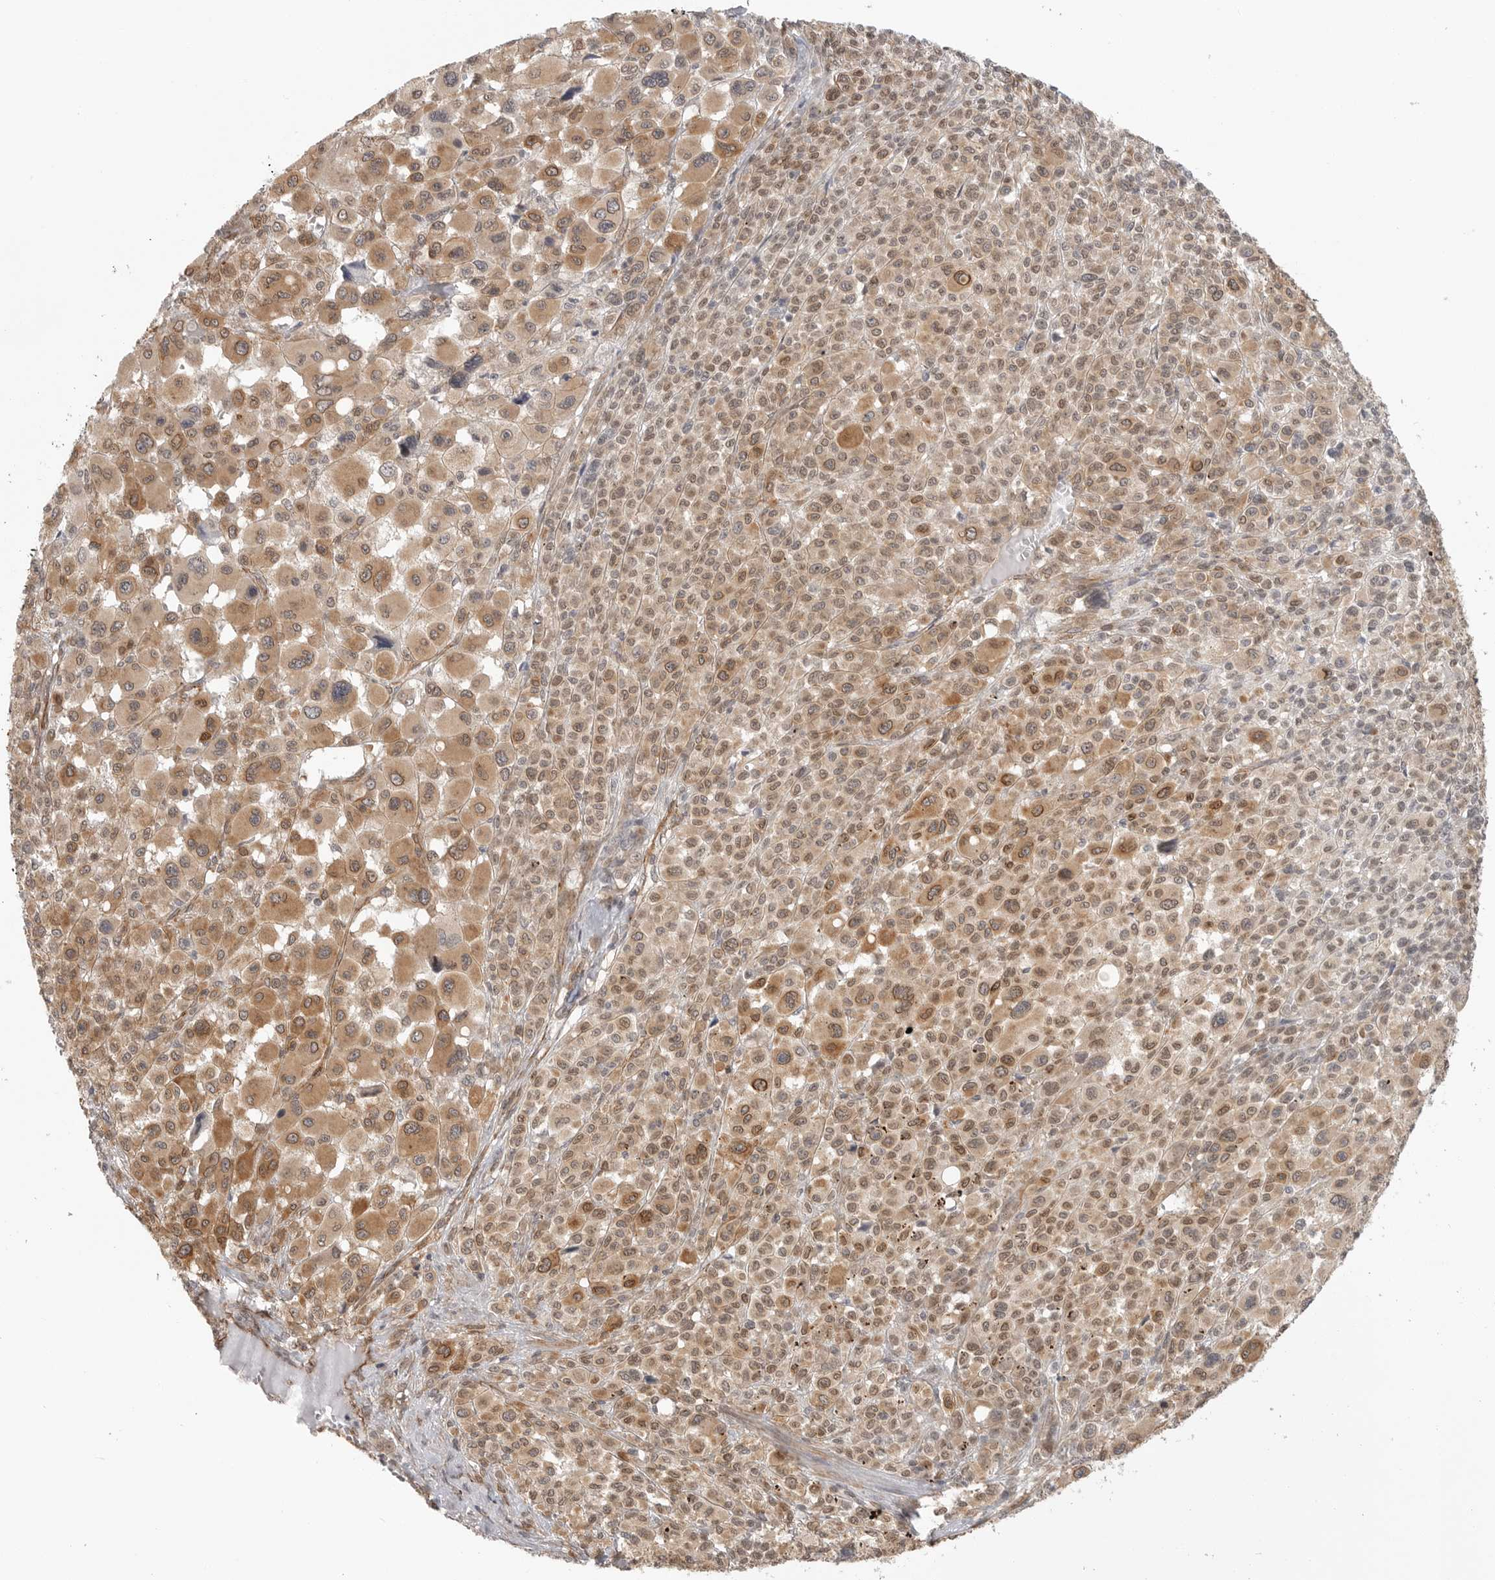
{"staining": {"intensity": "moderate", "quantity": ">75%", "location": "cytoplasmic/membranous,nuclear"}, "tissue": "melanoma", "cell_type": "Tumor cells", "image_type": "cancer", "snomed": [{"axis": "morphology", "description": "Malignant melanoma, Metastatic site"}, {"axis": "topography", "description": "Skin"}], "caption": "Tumor cells reveal moderate cytoplasmic/membranous and nuclear expression in about >75% of cells in melanoma.", "gene": "ATOH7", "patient": {"sex": "female", "age": 74}}